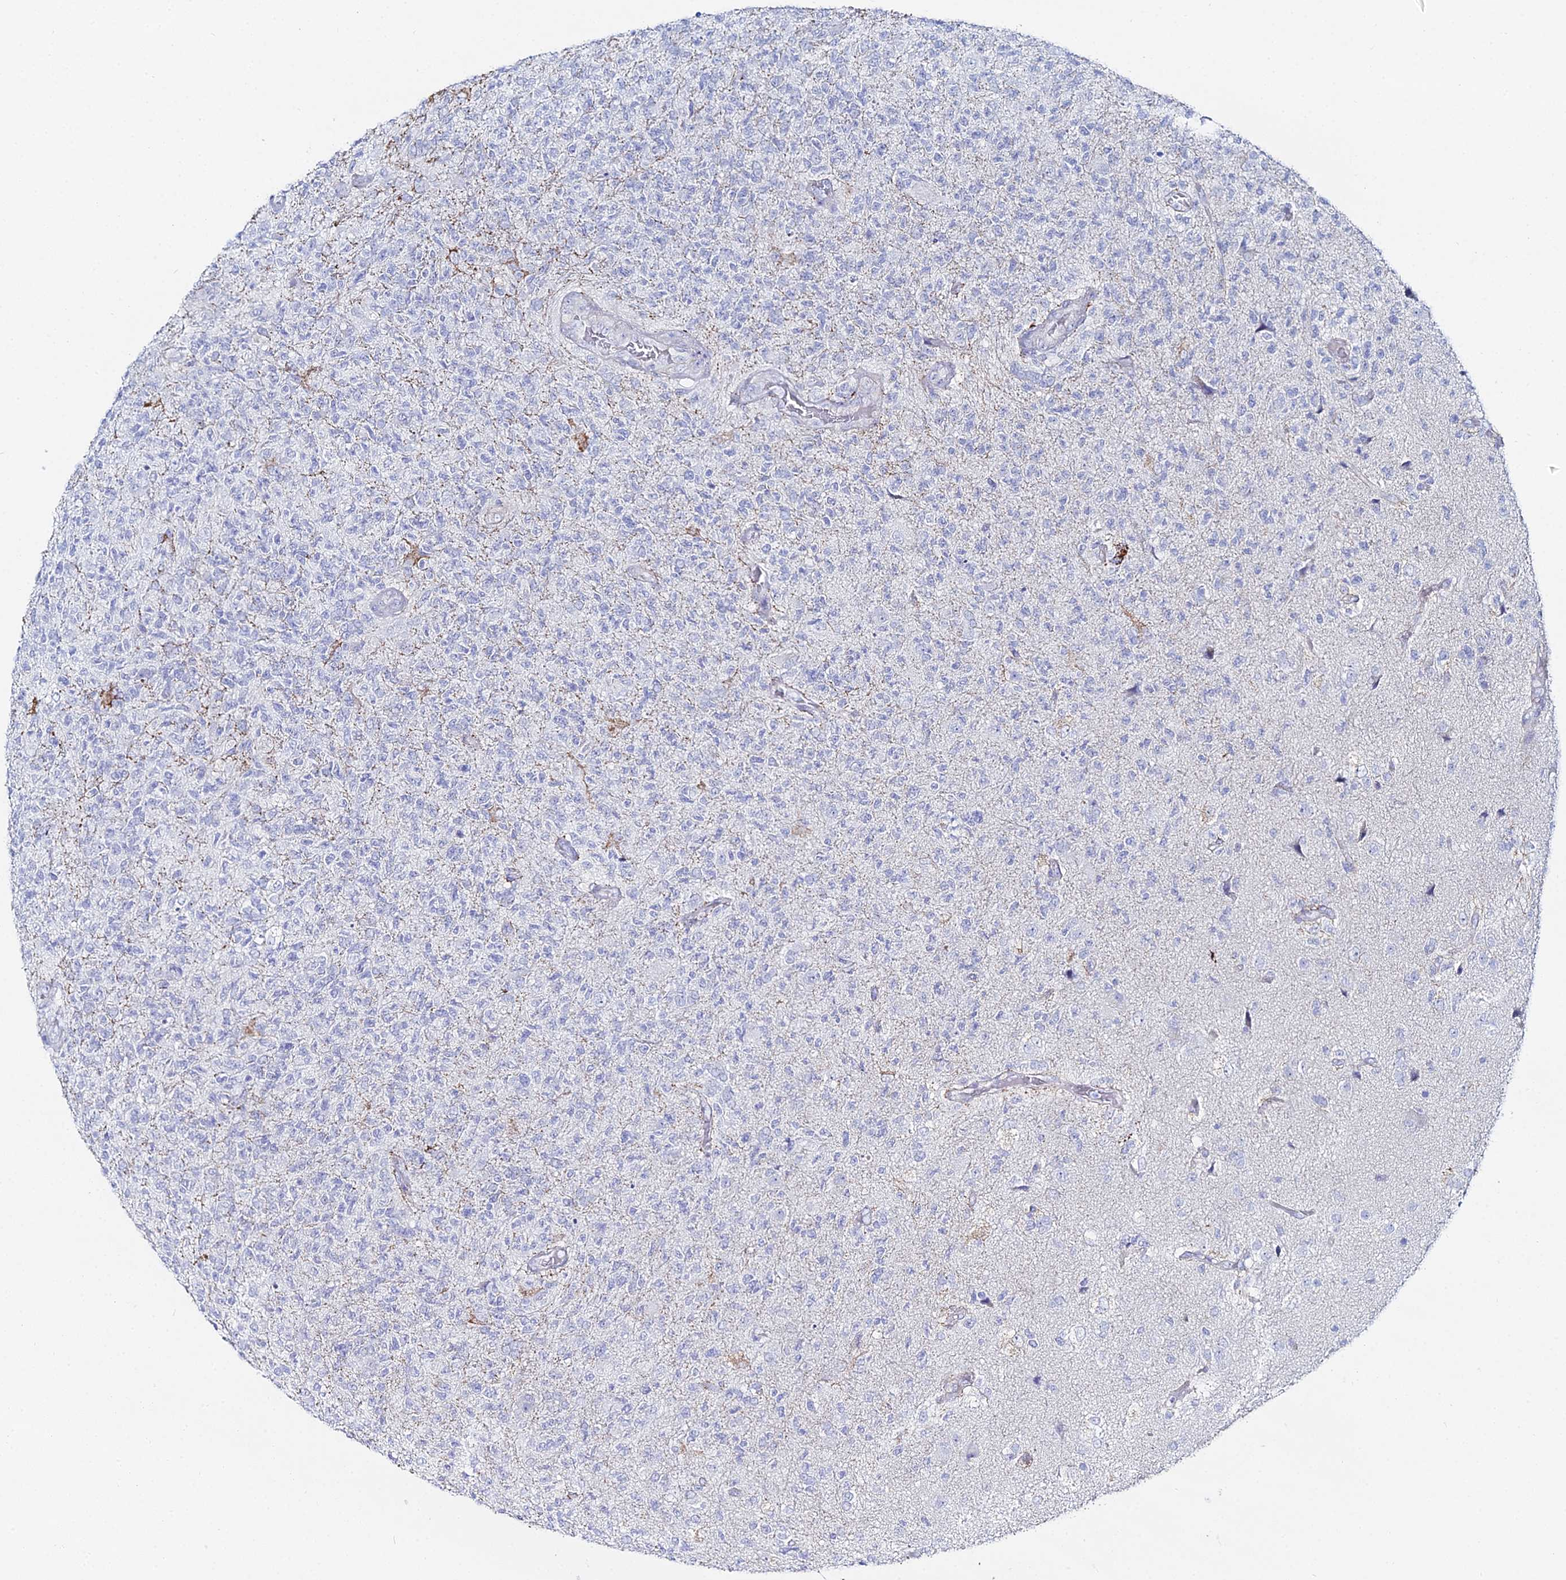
{"staining": {"intensity": "negative", "quantity": "none", "location": "none"}, "tissue": "glioma", "cell_type": "Tumor cells", "image_type": "cancer", "snomed": [{"axis": "morphology", "description": "Glioma, malignant, High grade"}, {"axis": "topography", "description": "Brain"}], "caption": "DAB (3,3'-diaminobenzidine) immunohistochemical staining of glioma exhibits no significant expression in tumor cells. (DAB (3,3'-diaminobenzidine) IHC visualized using brightfield microscopy, high magnification).", "gene": "DHX34", "patient": {"sex": "male", "age": 56}}